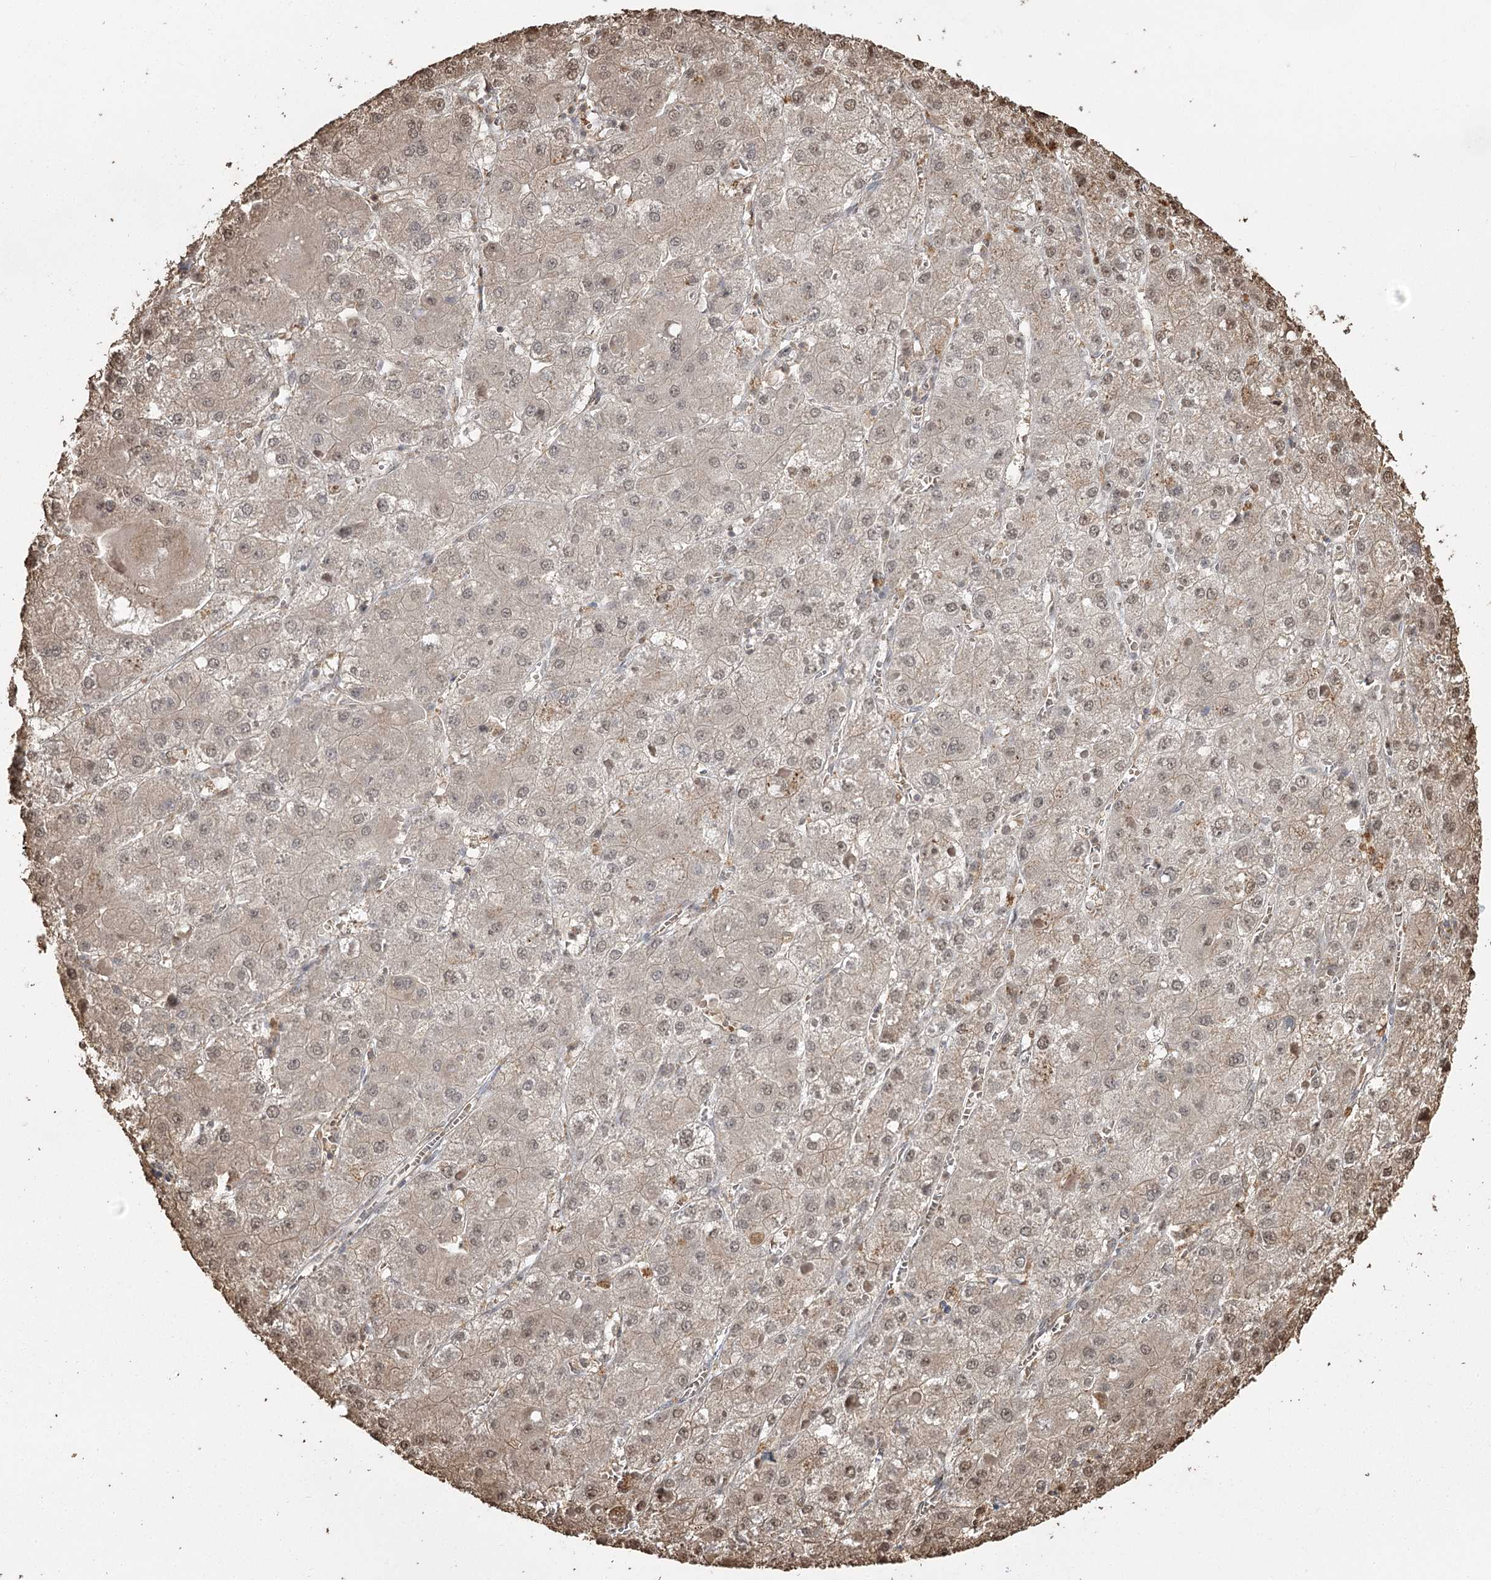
{"staining": {"intensity": "weak", "quantity": "<25%", "location": "nuclear"}, "tissue": "liver cancer", "cell_type": "Tumor cells", "image_type": "cancer", "snomed": [{"axis": "morphology", "description": "Carcinoma, Hepatocellular, NOS"}, {"axis": "topography", "description": "Liver"}], "caption": "Immunohistochemistry (IHC) micrograph of neoplastic tissue: liver cancer (hepatocellular carcinoma) stained with DAB (3,3'-diaminobenzidine) demonstrates no significant protein staining in tumor cells.", "gene": "PLCH1", "patient": {"sex": "female", "age": 73}}